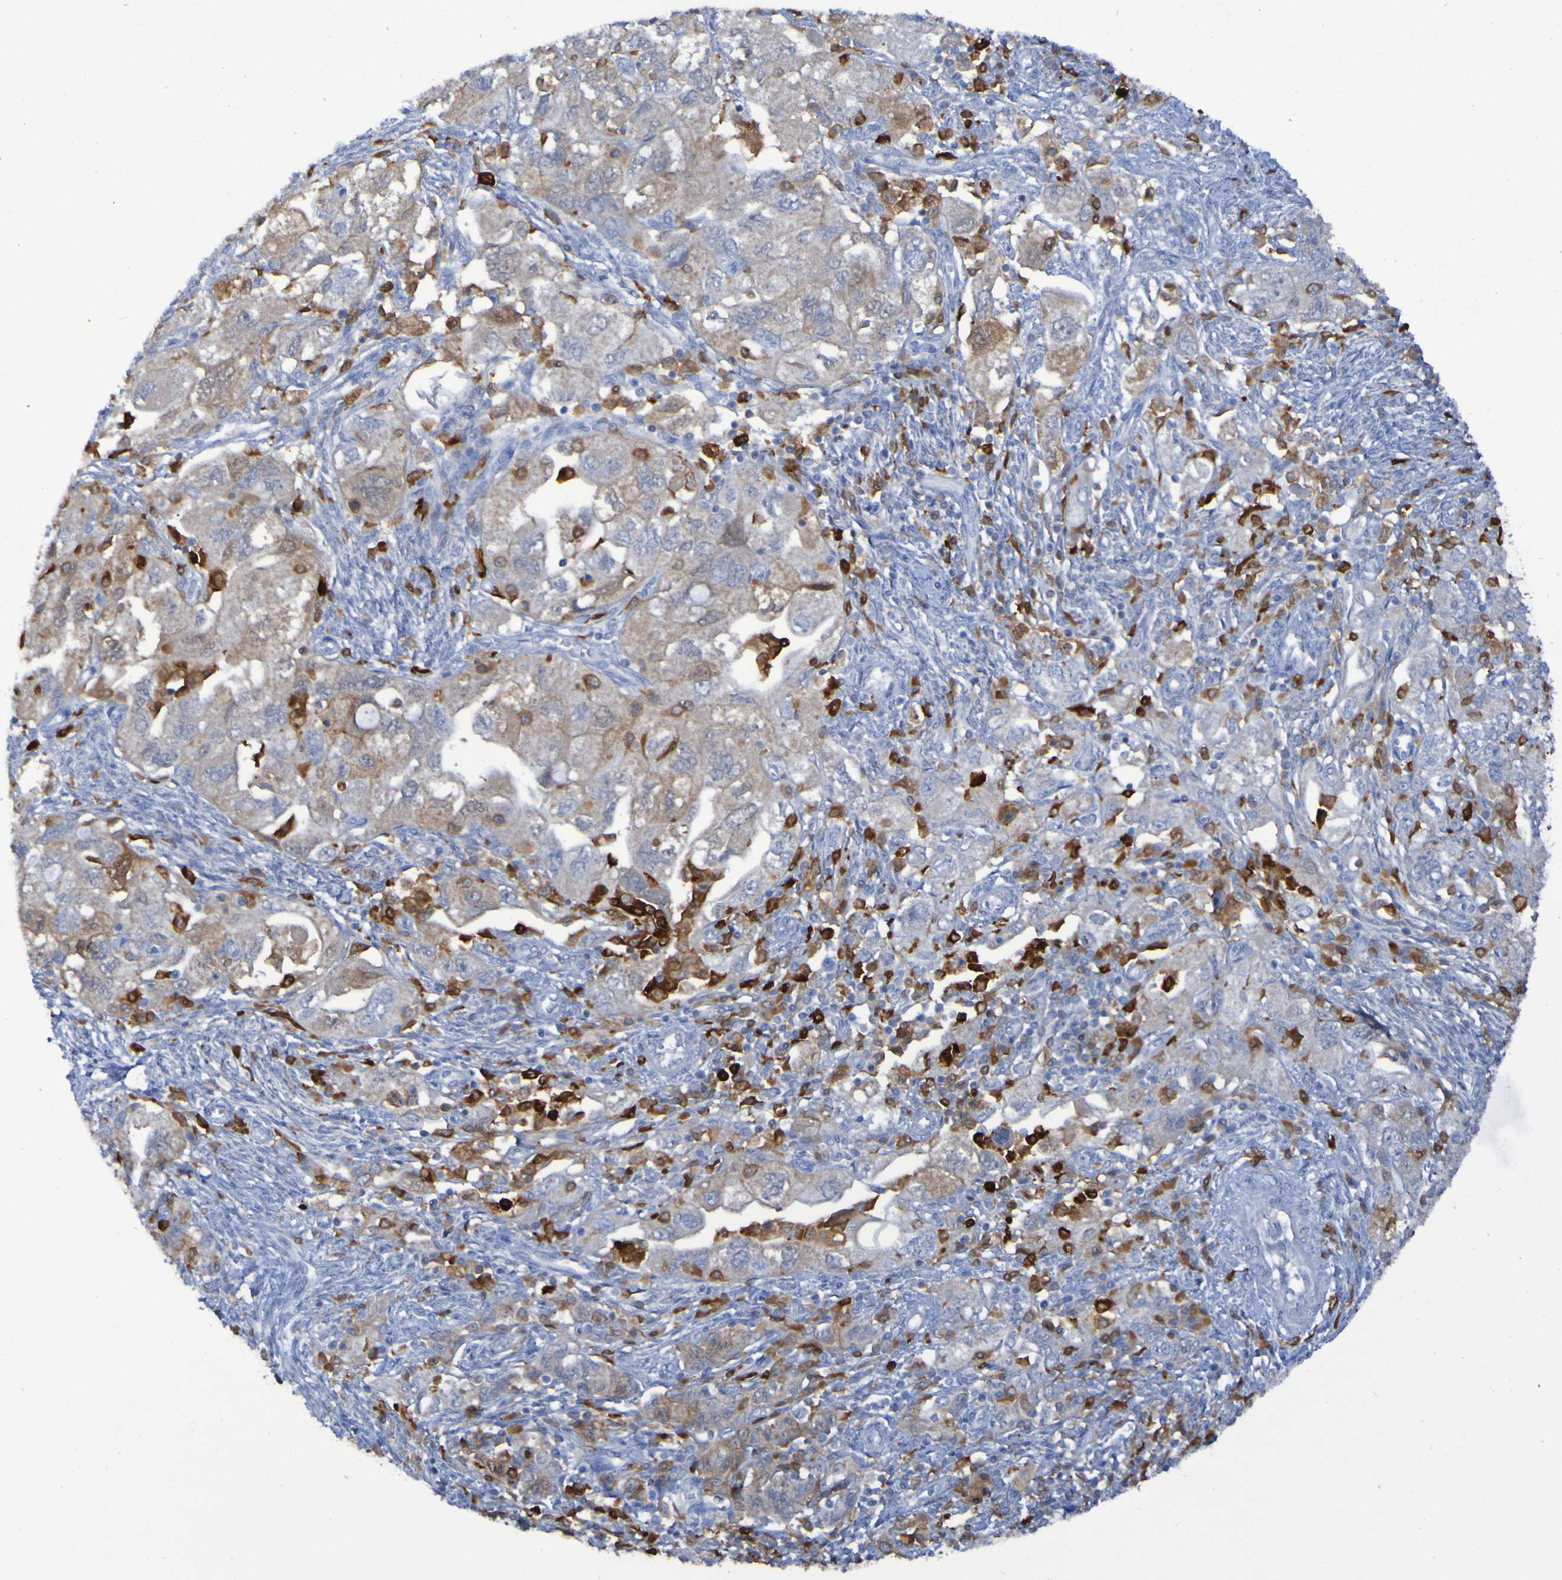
{"staining": {"intensity": "weak", "quantity": ">75%", "location": "cytoplasmic/membranous"}, "tissue": "ovarian cancer", "cell_type": "Tumor cells", "image_type": "cancer", "snomed": [{"axis": "morphology", "description": "Carcinoma, NOS"}, {"axis": "morphology", "description": "Cystadenocarcinoma, serous, NOS"}, {"axis": "topography", "description": "Ovary"}], "caption": "Ovarian cancer (carcinoma) stained with a brown dye reveals weak cytoplasmic/membranous positive positivity in approximately >75% of tumor cells.", "gene": "MPPE1", "patient": {"sex": "female", "age": 69}}